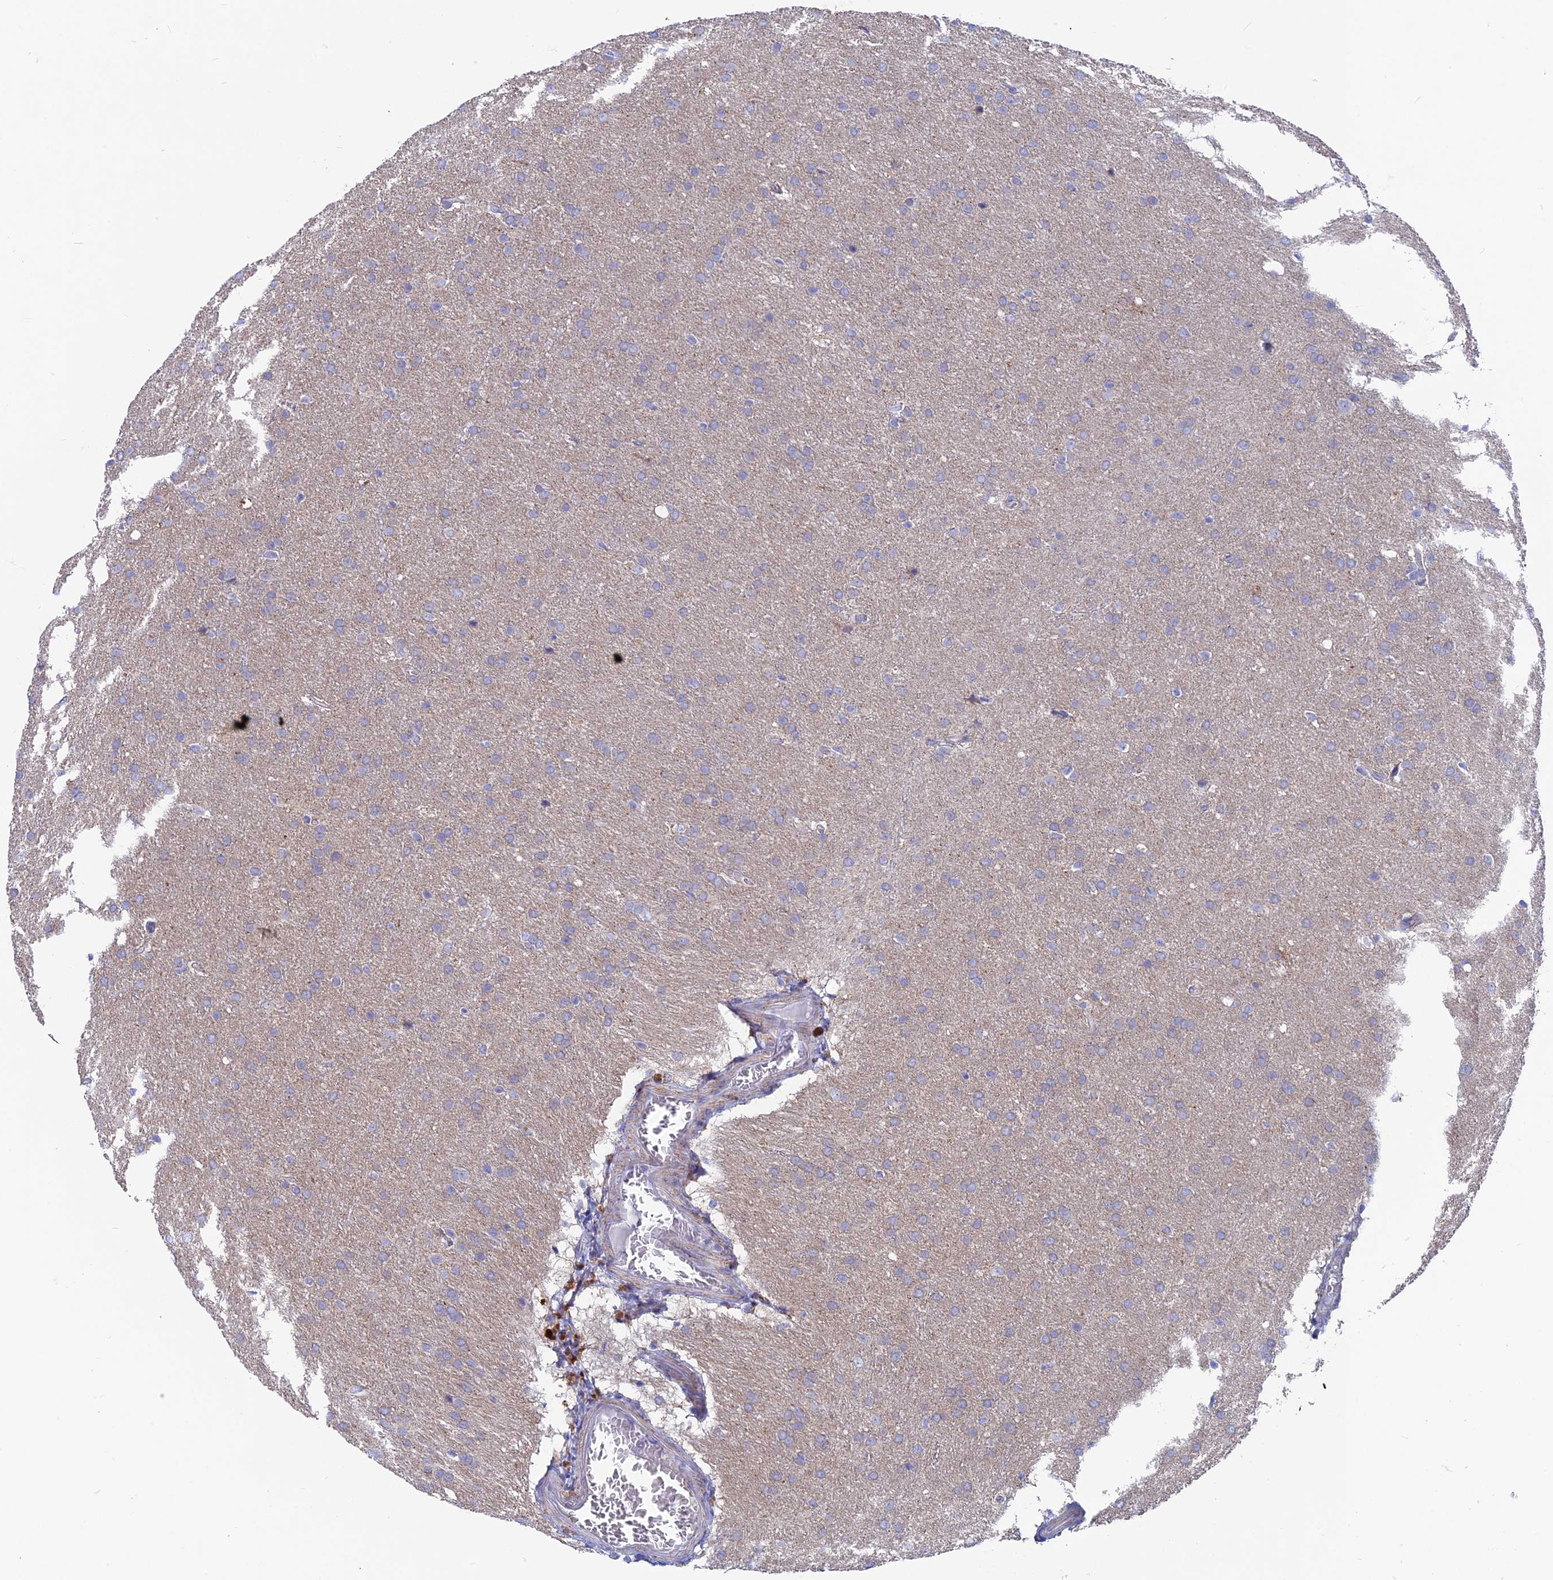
{"staining": {"intensity": "negative", "quantity": "none", "location": "none"}, "tissue": "glioma", "cell_type": "Tumor cells", "image_type": "cancer", "snomed": [{"axis": "morphology", "description": "Glioma, malignant, Low grade"}, {"axis": "topography", "description": "Brain"}], "caption": "An image of malignant glioma (low-grade) stained for a protein displays no brown staining in tumor cells.", "gene": "AK4", "patient": {"sex": "female", "age": 32}}